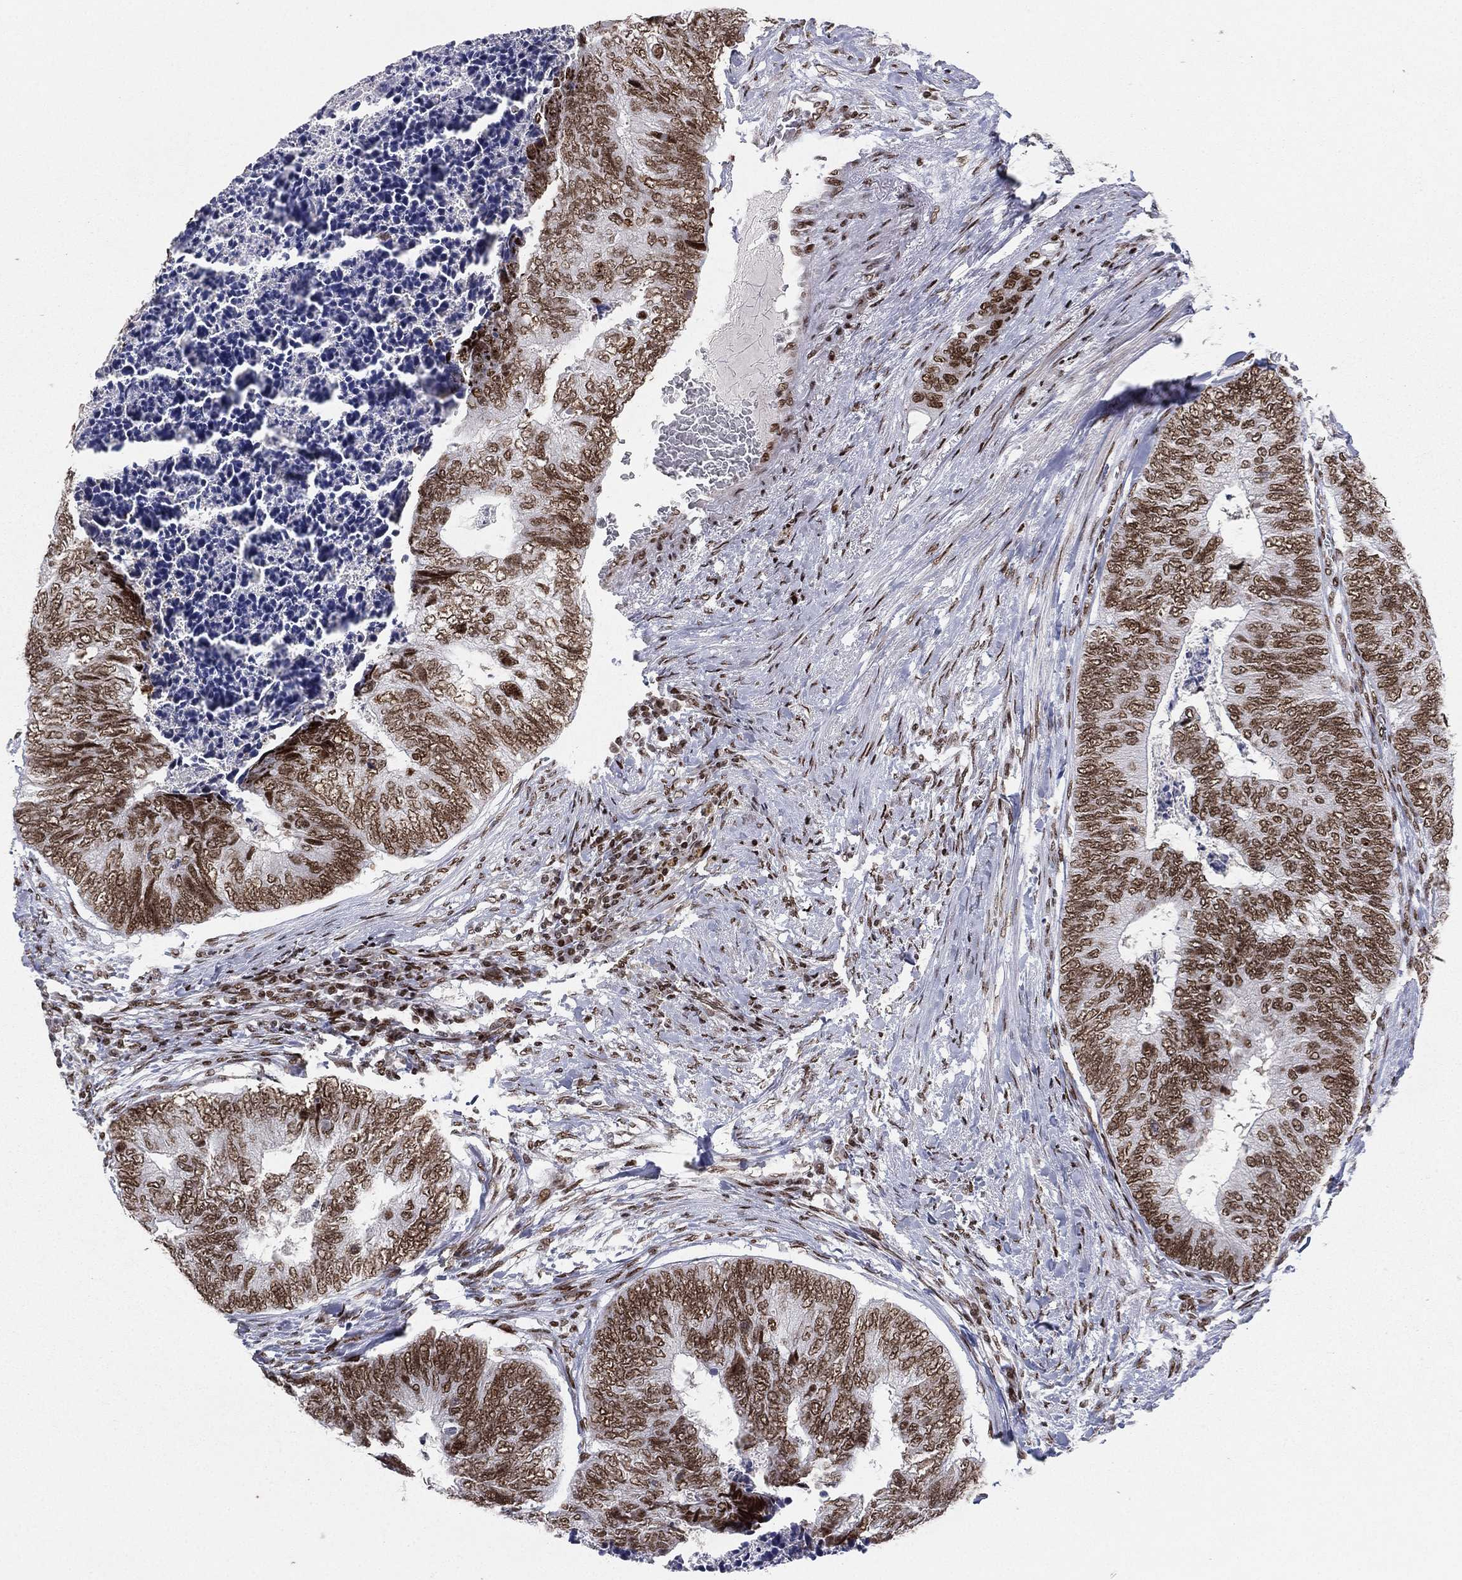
{"staining": {"intensity": "moderate", "quantity": ">75%", "location": "nuclear"}, "tissue": "colorectal cancer", "cell_type": "Tumor cells", "image_type": "cancer", "snomed": [{"axis": "morphology", "description": "Adenocarcinoma, NOS"}, {"axis": "topography", "description": "Colon"}], "caption": "Immunohistochemical staining of colorectal cancer (adenocarcinoma) reveals medium levels of moderate nuclear expression in about >75% of tumor cells.", "gene": "RTF1", "patient": {"sex": "female", "age": 67}}